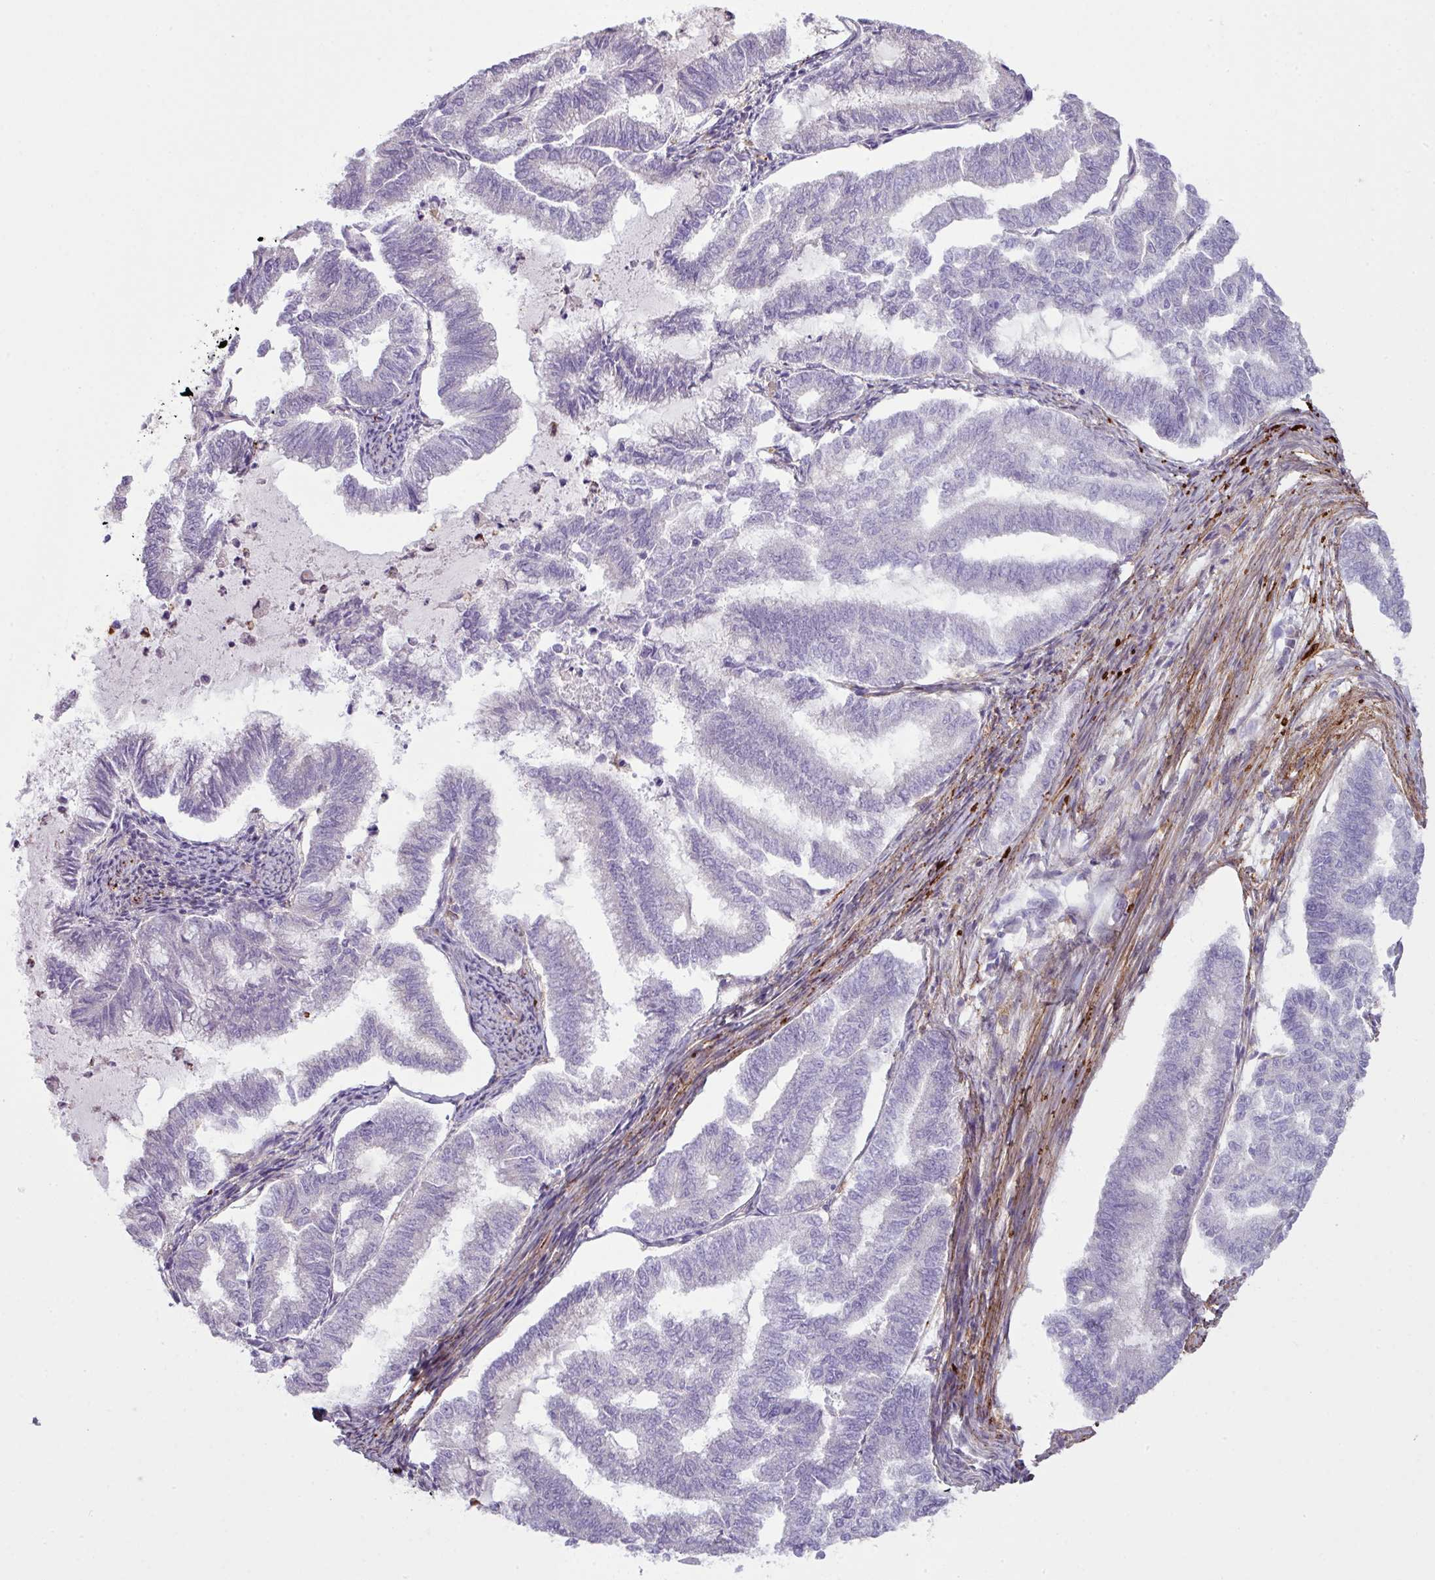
{"staining": {"intensity": "negative", "quantity": "none", "location": "none"}, "tissue": "endometrial cancer", "cell_type": "Tumor cells", "image_type": "cancer", "snomed": [{"axis": "morphology", "description": "Adenocarcinoma, NOS"}, {"axis": "topography", "description": "Endometrium"}], "caption": "Tumor cells are negative for protein expression in human endometrial cancer (adenocarcinoma). (DAB (3,3'-diaminobenzidine) IHC with hematoxylin counter stain).", "gene": "COL8A1", "patient": {"sex": "female", "age": 79}}